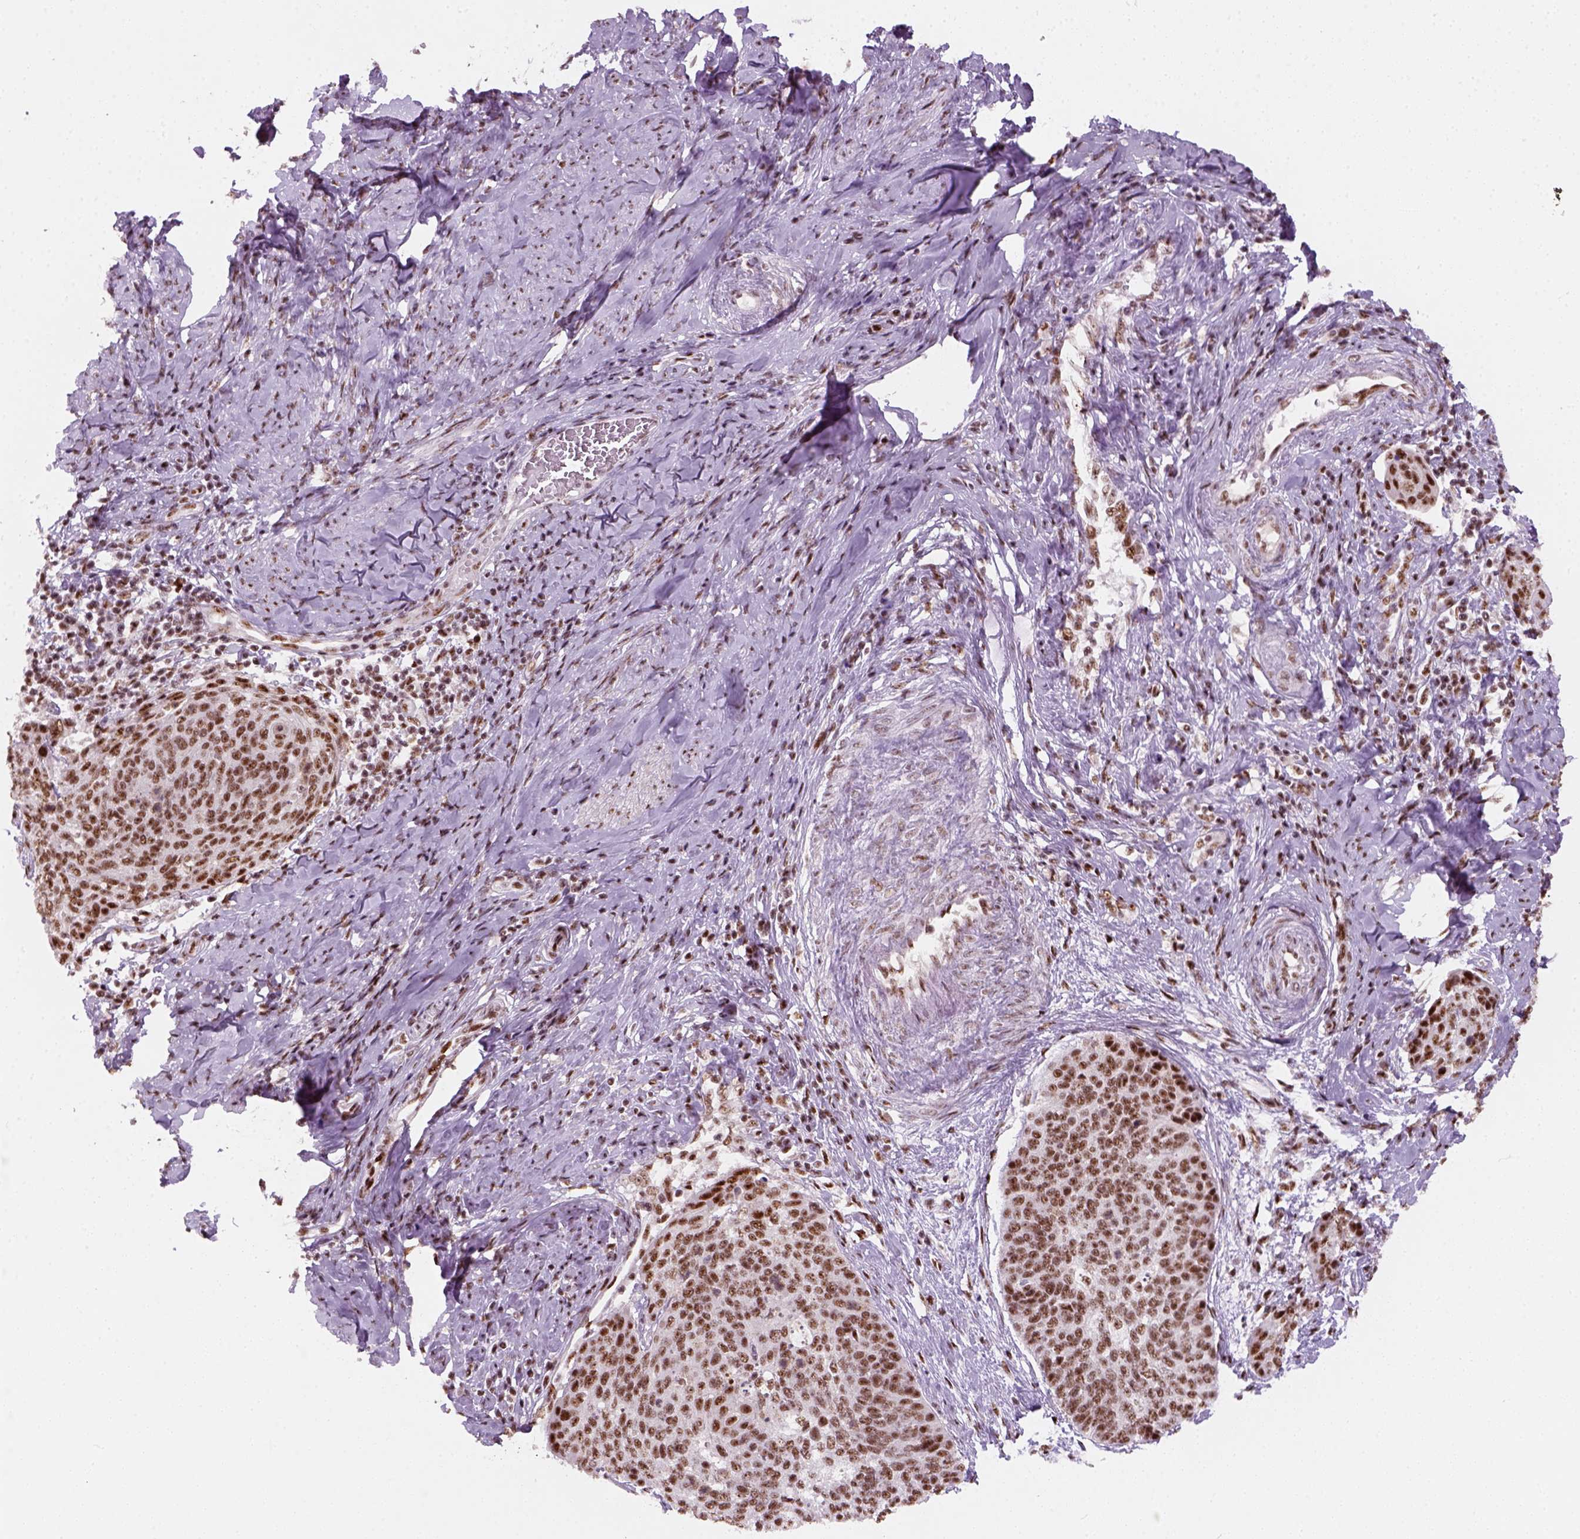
{"staining": {"intensity": "moderate", "quantity": ">75%", "location": "nuclear"}, "tissue": "cervical cancer", "cell_type": "Tumor cells", "image_type": "cancer", "snomed": [{"axis": "morphology", "description": "Squamous cell carcinoma, NOS"}, {"axis": "topography", "description": "Cervix"}], "caption": "Immunohistochemistry image of cervical squamous cell carcinoma stained for a protein (brown), which reveals medium levels of moderate nuclear positivity in about >75% of tumor cells.", "gene": "GTF2F1", "patient": {"sex": "female", "age": 69}}